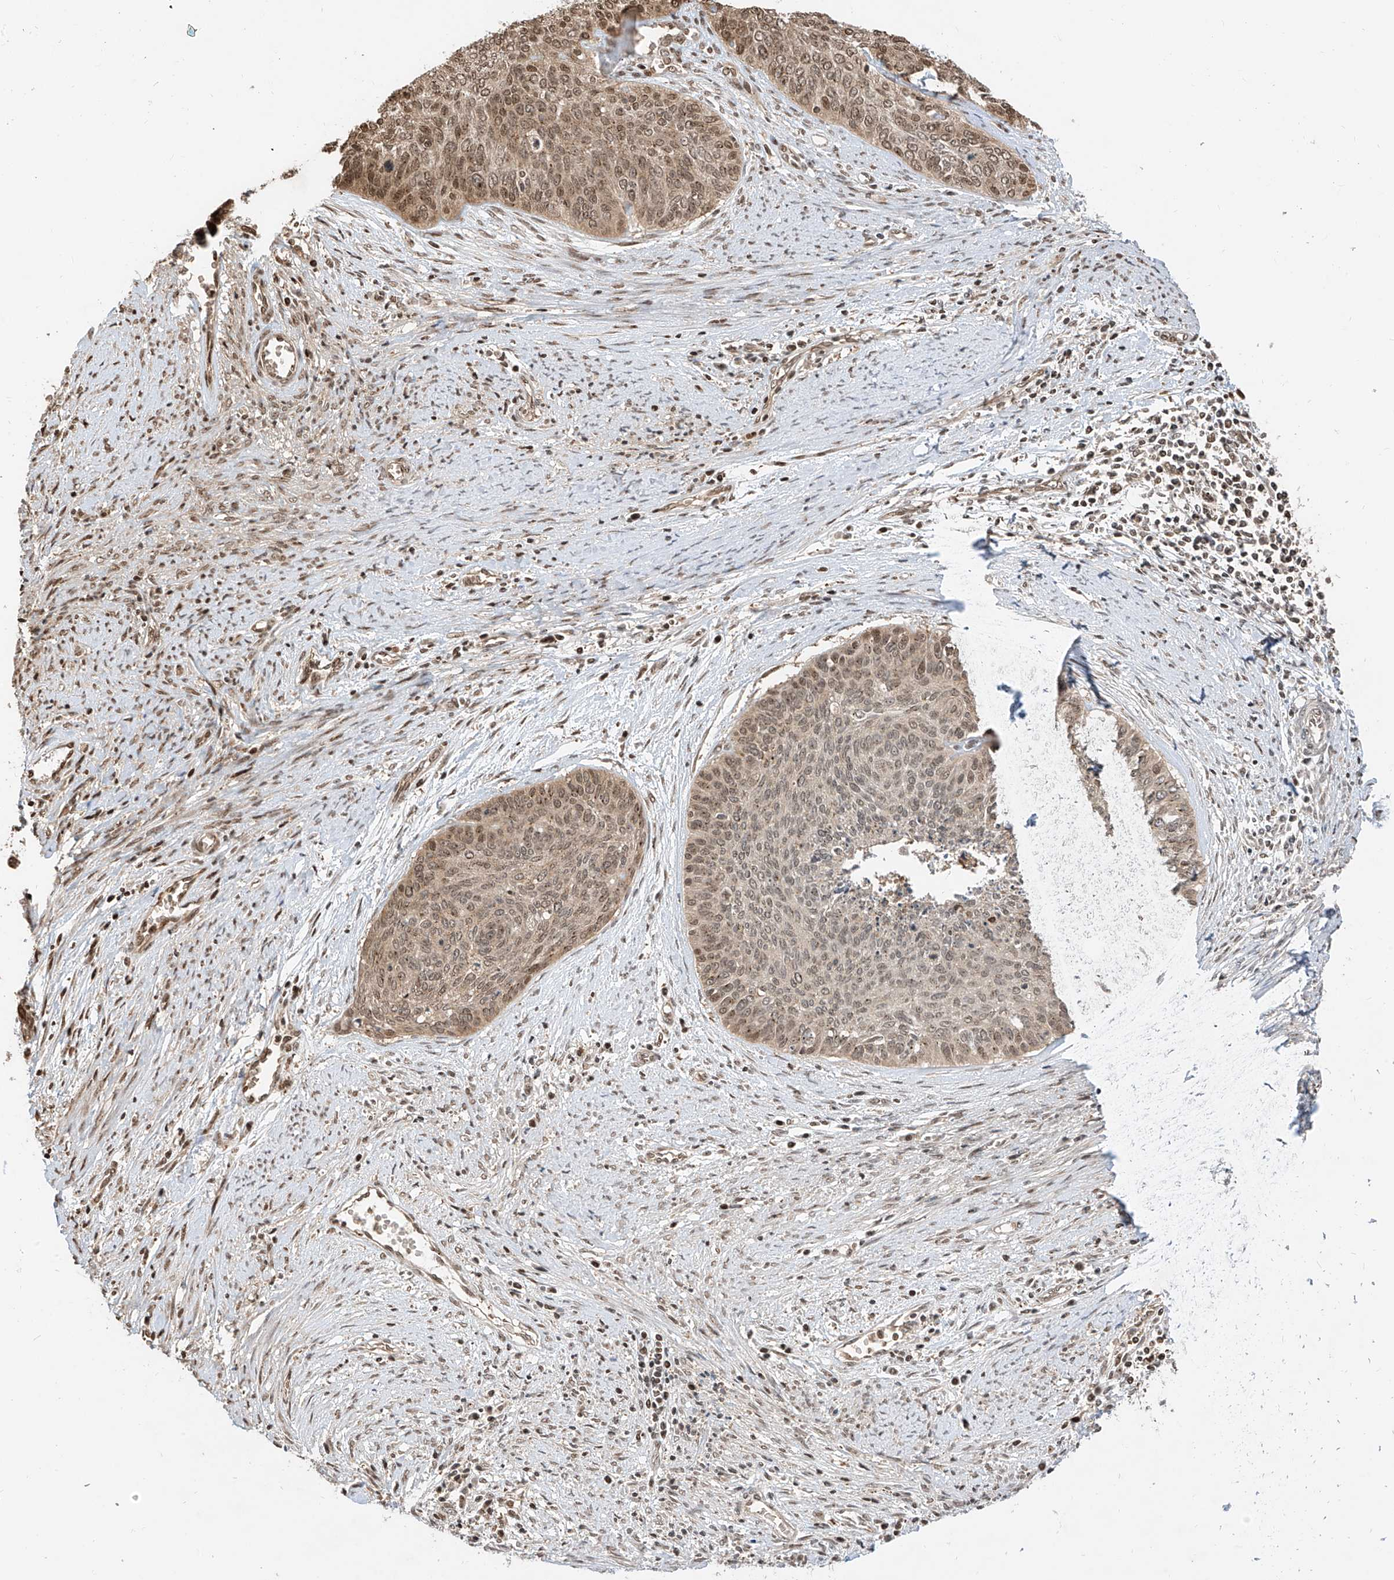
{"staining": {"intensity": "moderate", "quantity": "25%-75%", "location": "cytoplasmic/membranous,nuclear"}, "tissue": "cervical cancer", "cell_type": "Tumor cells", "image_type": "cancer", "snomed": [{"axis": "morphology", "description": "Squamous cell carcinoma, NOS"}, {"axis": "topography", "description": "Cervix"}], "caption": "Immunohistochemical staining of squamous cell carcinoma (cervical) displays moderate cytoplasmic/membranous and nuclear protein staining in approximately 25%-75% of tumor cells.", "gene": "VMP1", "patient": {"sex": "female", "age": 55}}